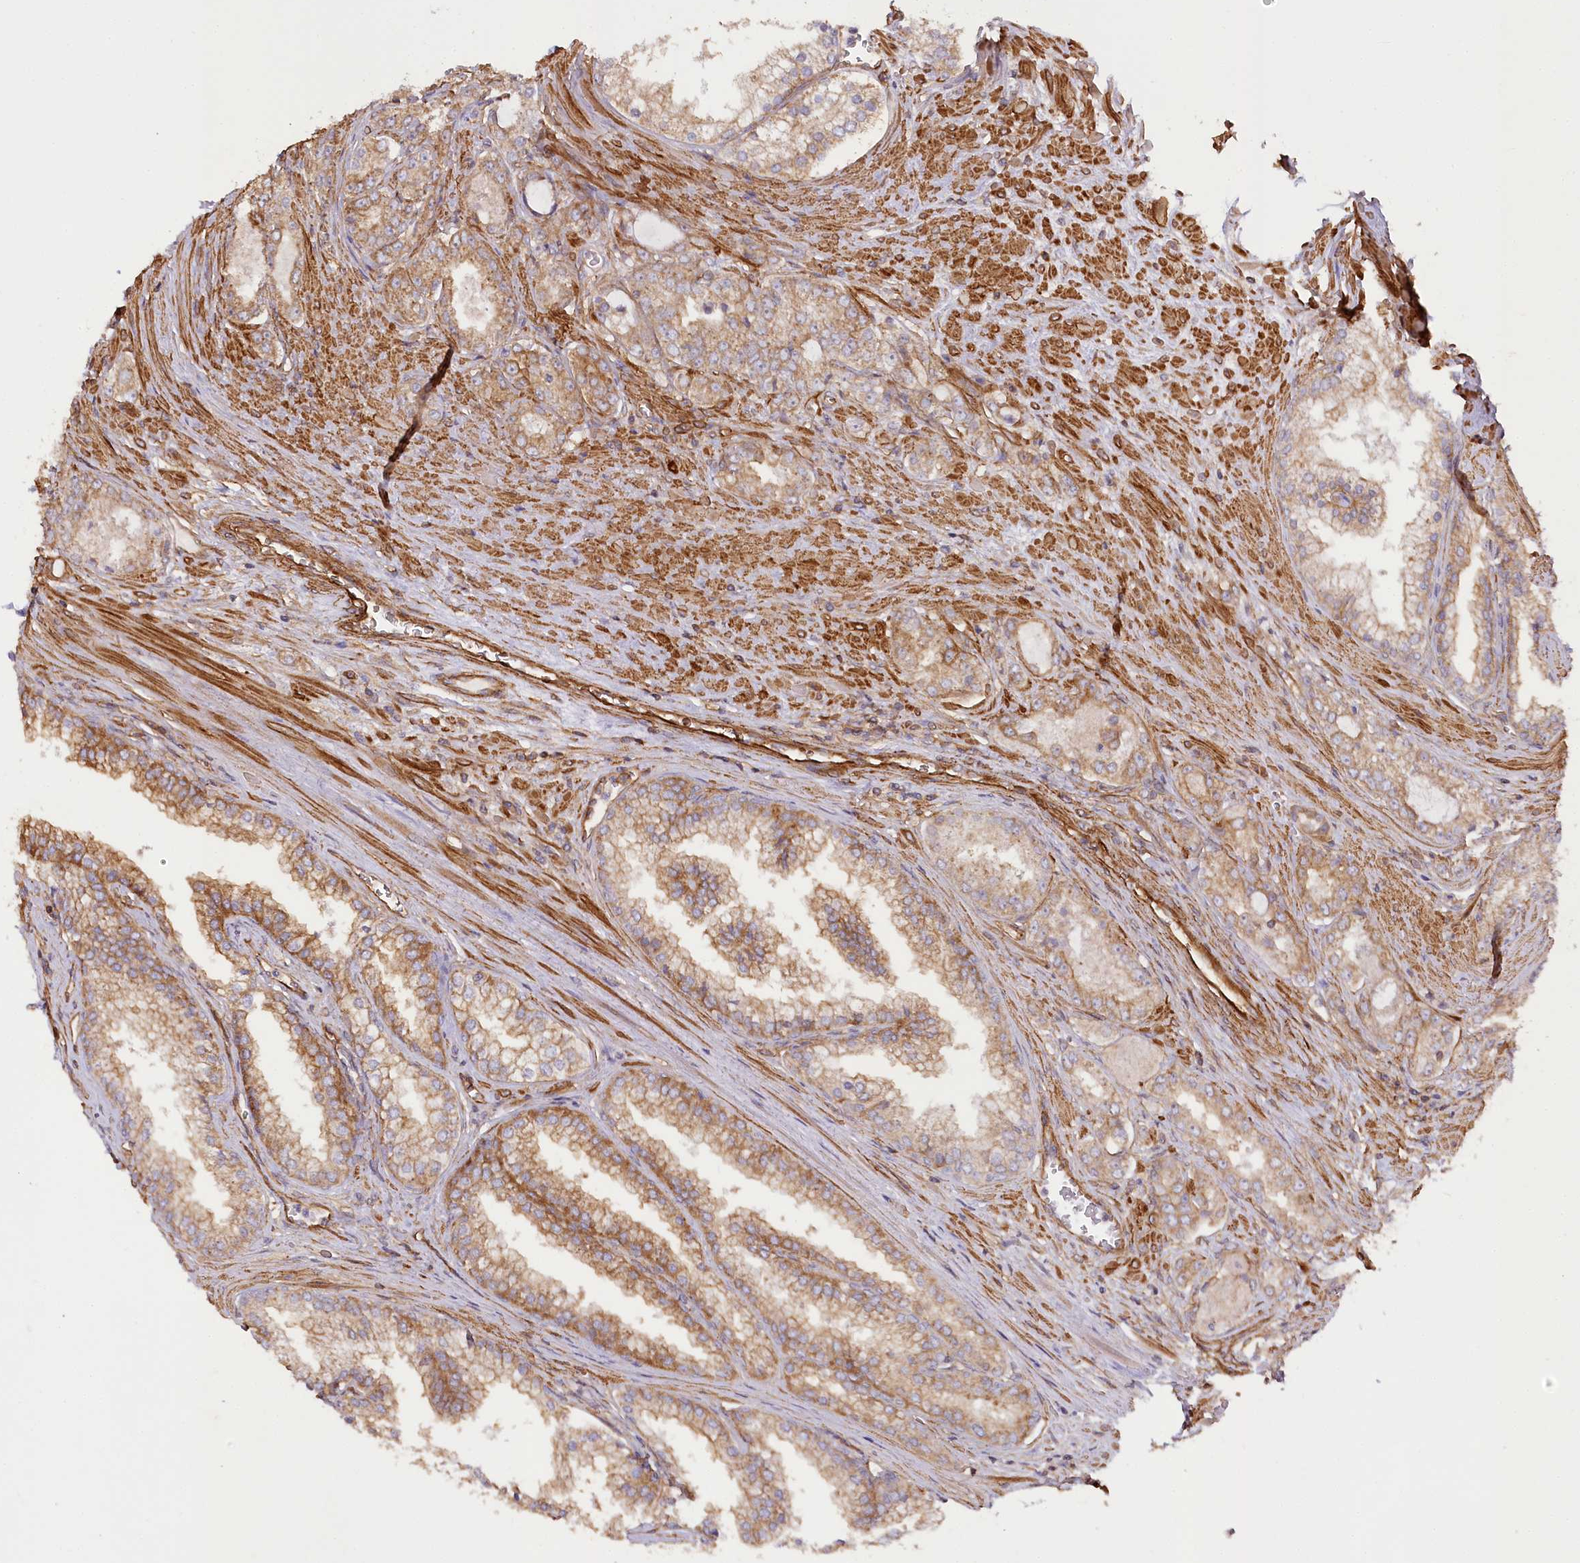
{"staining": {"intensity": "moderate", "quantity": ">75%", "location": "cytoplasmic/membranous"}, "tissue": "prostate cancer", "cell_type": "Tumor cells", "image_type": "cancer", "snomed": [{"axis": "morphology", "description": "Adenocarcinoma, High grade"}, {"axis": "topography", "description": "Prostate"}], "caption": "Protein staining shows moderate cytoplasmic/membranous positivity in about >75% of tumor cells in prostate cancer.", "gene": "SYNPO2", "patient": {"sex": "male", "age": 72}}